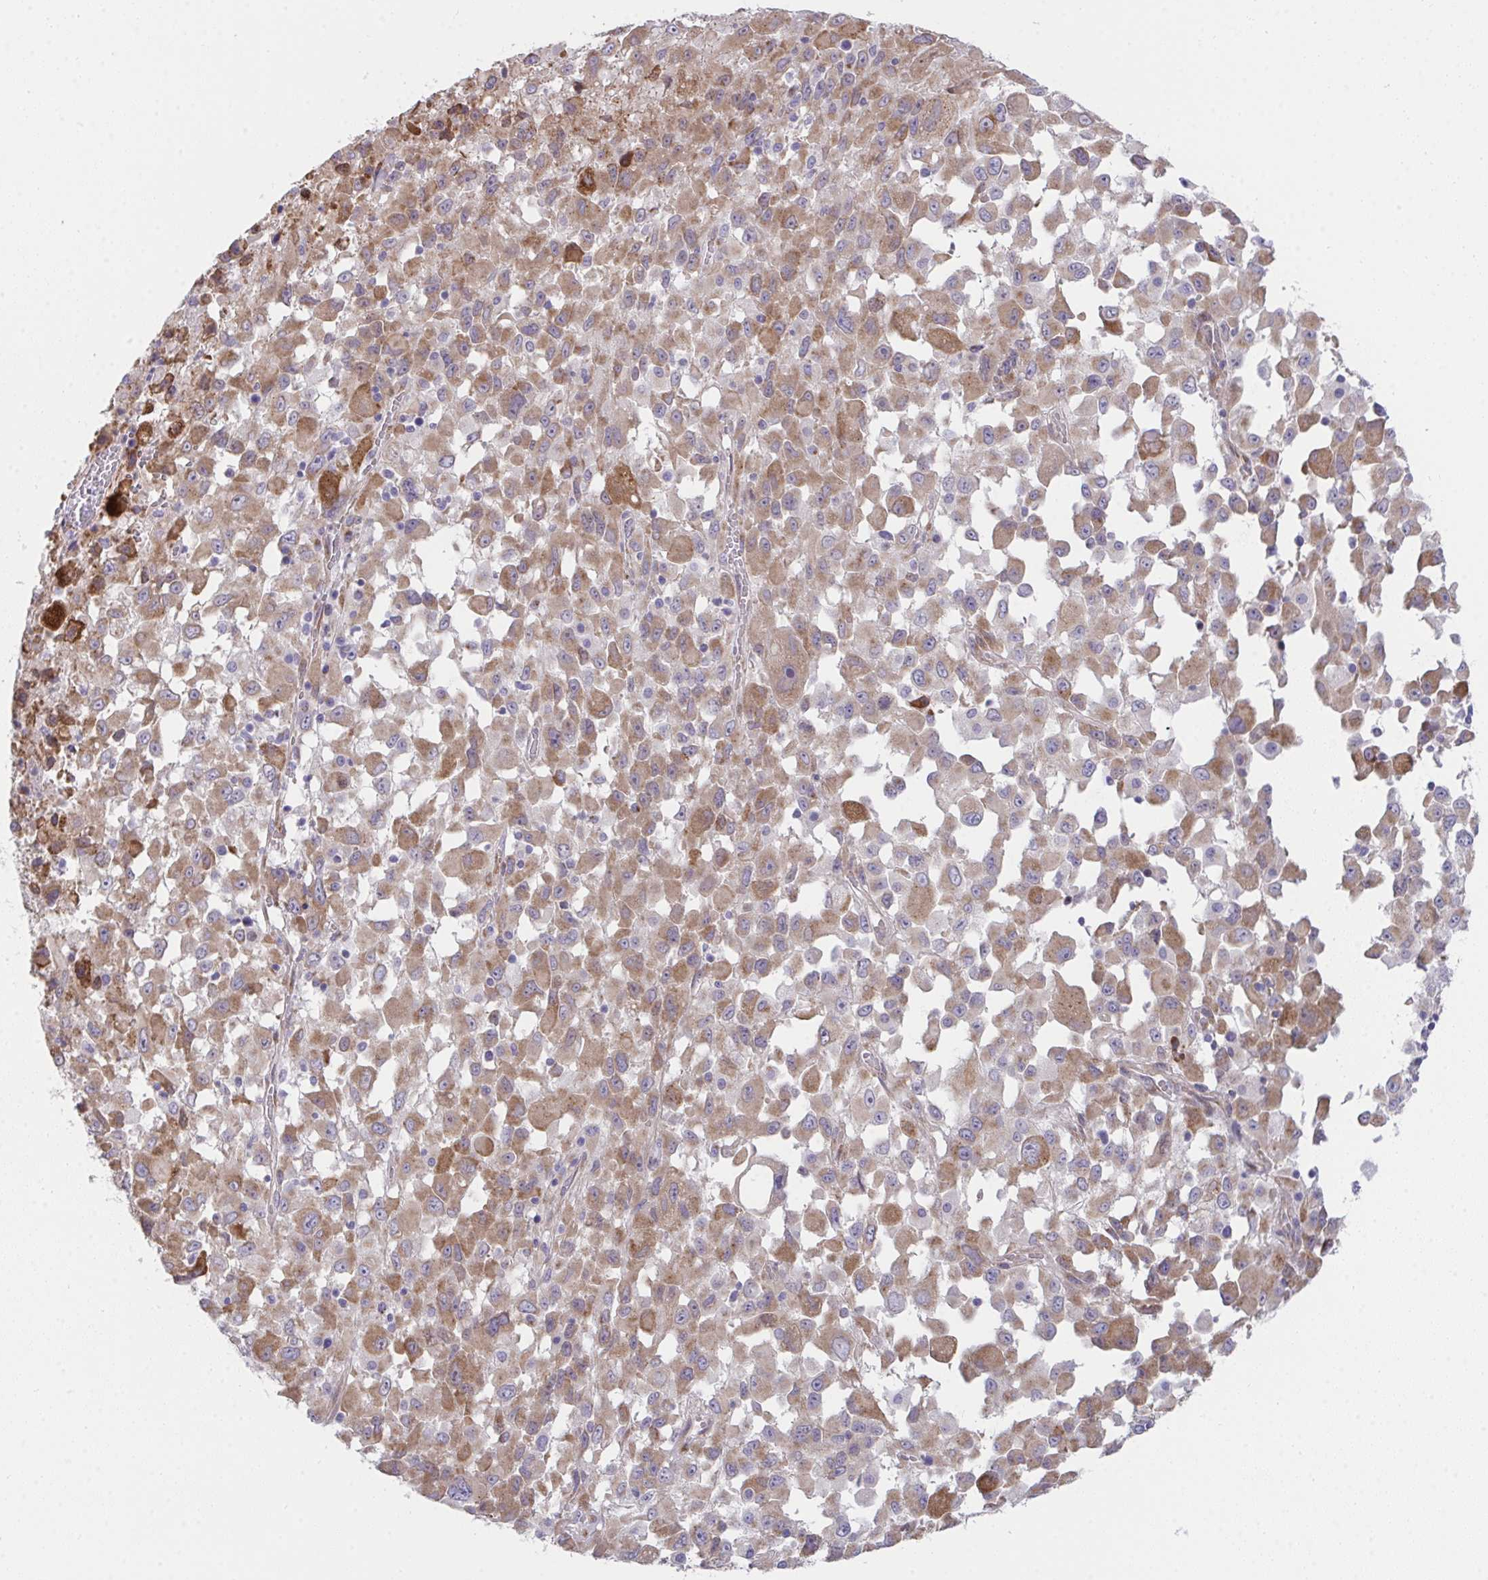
{"staining": {"intensity": "moderate", "quantity": ">75%", "location": "cytoplasmic/membranous"}, "tissue": "melanoma", "cell_type": "Tumor cells", "image_type": "cancer", "snomed": [{"axis": "morphology", "description": "Malignant melanoma, Metastatic site"}, {"axis": "topography", "description": "Soft tissue"}], "caption": "Melanoma tissue displays moderate cytoplasmic/membranous expression in approximately >75% of tumor cells", "gene": "MIA3", "patient": {"sex": "male", "age": 50}}